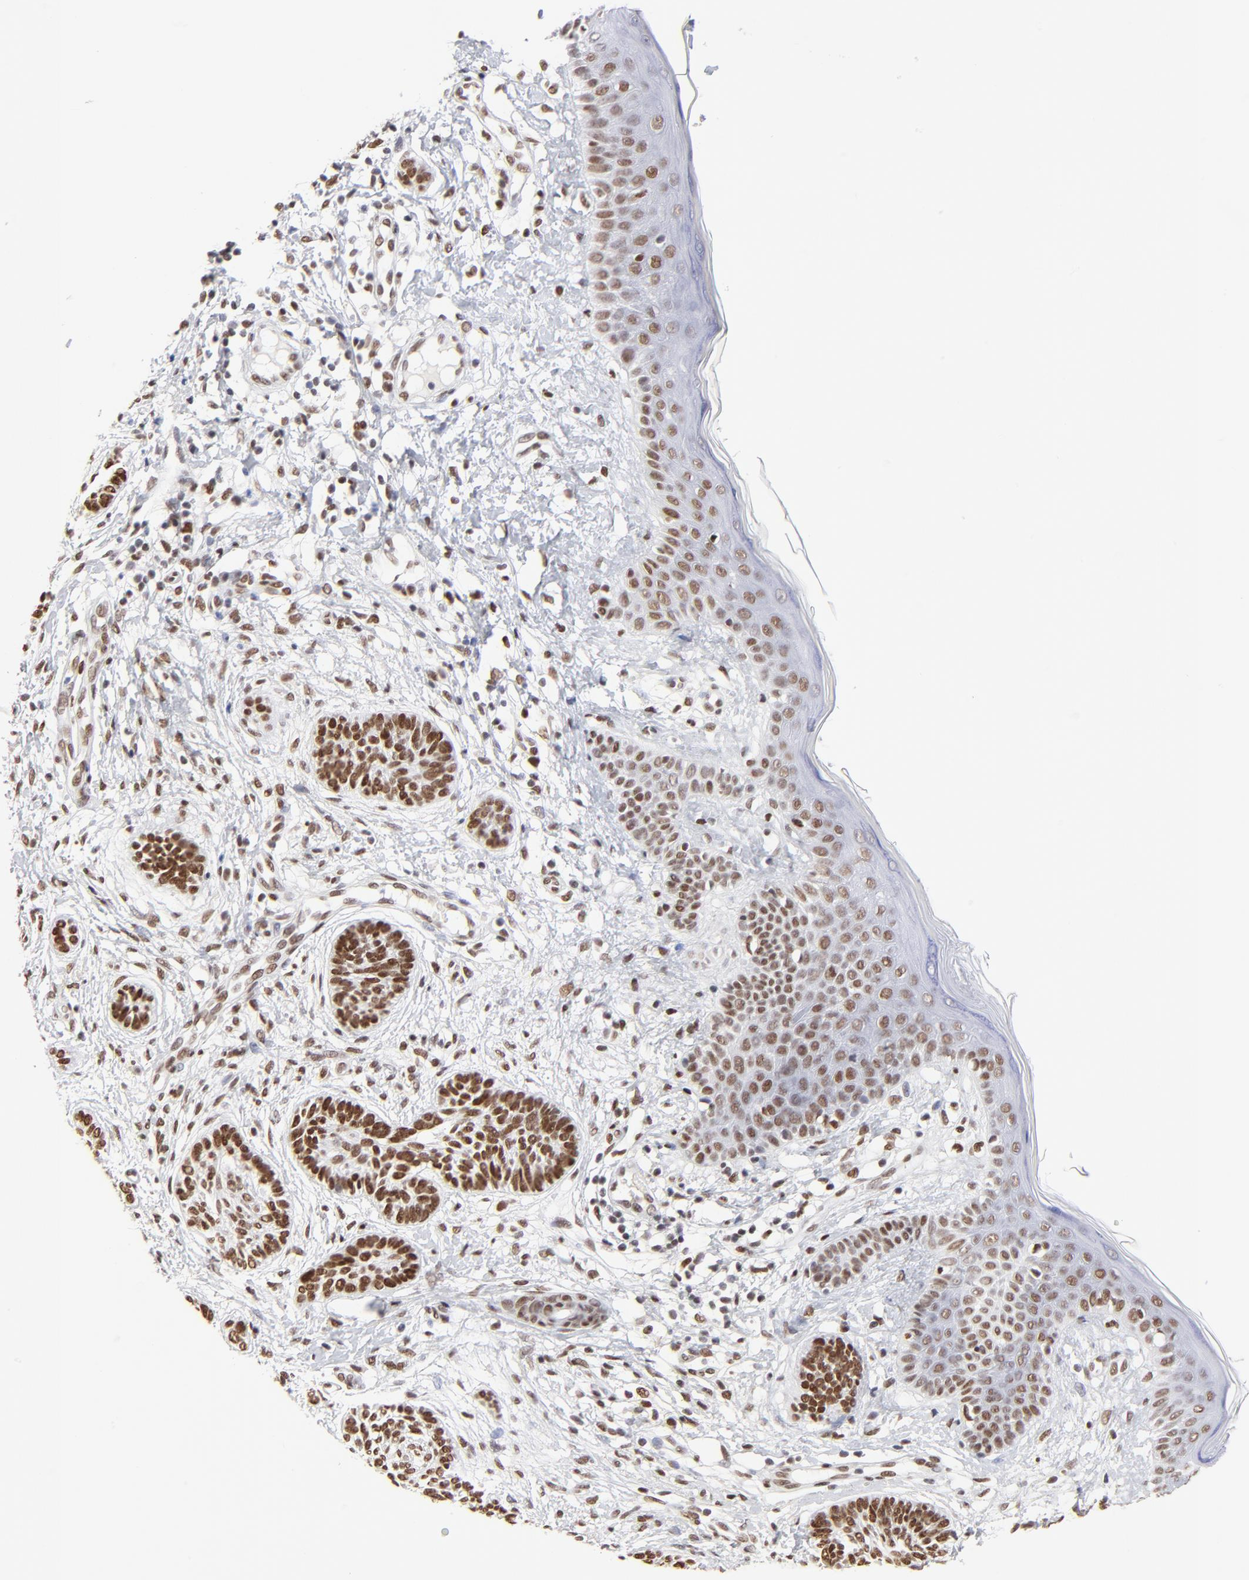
{"staining": {"intensity": "strong", "quantity": ">75%", "location": "nuclear"}, "tissue": "skin cancer", "cell_type": "Tumor cells", "image_type": "cancer", "snomed": [{"axis": "morphology", "description": "Normal tissue, NOS"}, {"axis": "morphology", "description": "Basal cell carcinoma"}, {"axis": "topography", "description": "Skin"}], "caption": "An image showing strong nuclear expression in approximately >75% of tumor cells in skin basal cell carcinoma, as visualized by brown immunohistochemical staining.", "gene": "ZMYM3", "patient": {"sex": "male", "age": 63}}